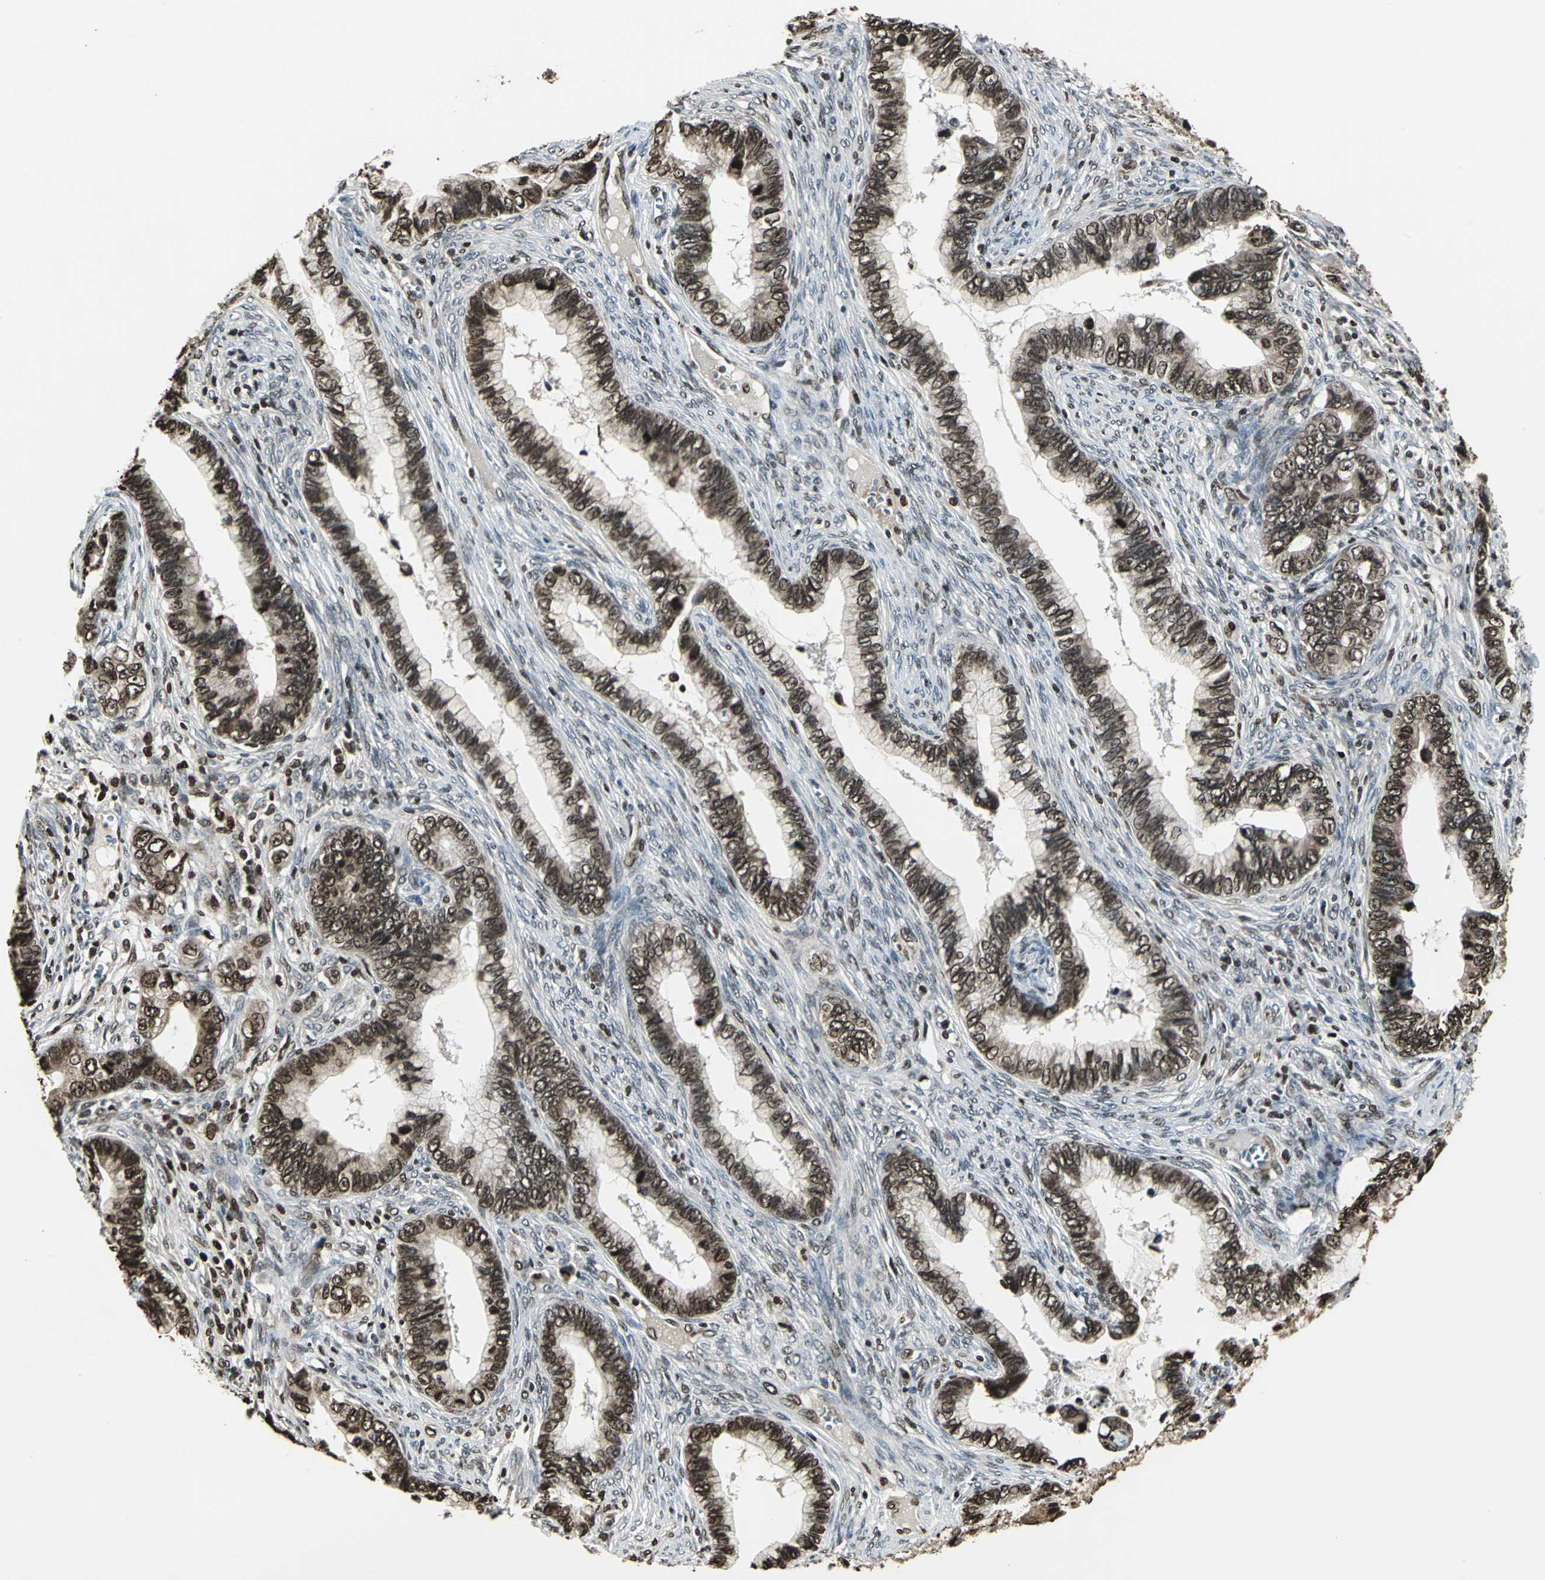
{"staining": {"intensity": "strong", "quantity": ">75%", "location": "cytoplasmic/membranous,nuclear"}, "tissue": "cervical cancer", "cell_type": "Tumor cells", "image_type": "cancer", "snomed": [{"axis": "morphology", "description": "Adenocarcinoma, NOS"}, {"axis": "topography", "description": "Cervix"}], "caption": "Cervical cancer was stained to show a protein in brown. There is high levels of strong cytoplasmic/membranous and nuclear expression in approximately >75% of tumor cells.", "gene": "AHR", "patient": {"sex": "female", "age": 44}}